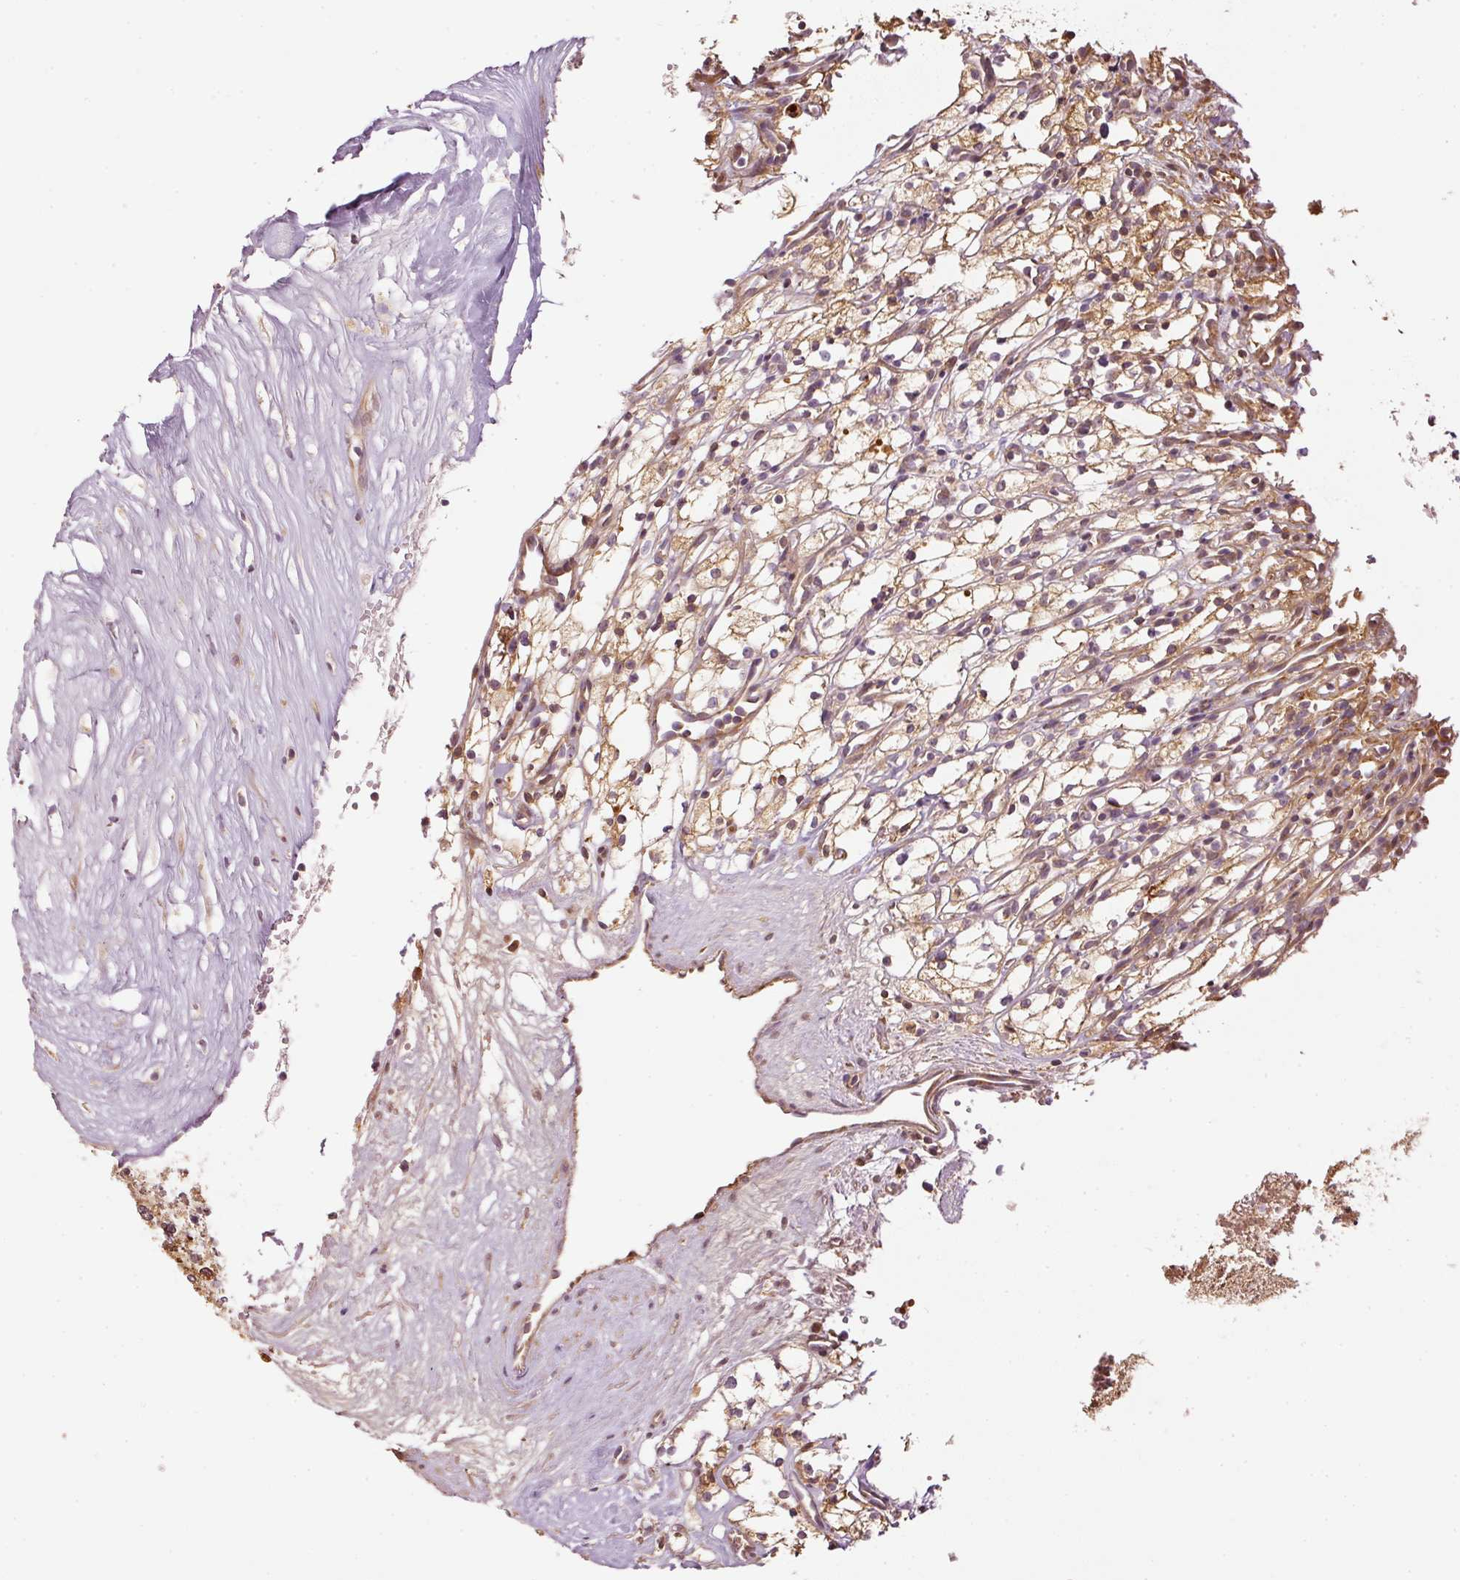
{"staining": {"intensity": "weak", "quantity": ">75%", "location": "cytoplasmic/membranous"}, "tissue": "renal cancer", "cell_type": "Tumor cells", "image_type": "cancer", "snomed": [{"axis": "morphology", "description": "Adenocarcinoma, NOS"}, {"axis": "topography", "description": "Kidney"}], "caption": "Tumor cells show low levels of weak cytoplasmic/membranous staining in about >75% of cells in human renal adenocarcinoma. The staining was performed using DAB to visualize the protein expression in brown, while the nuclei were stained in blue with hematoxylin (Magnification: 20x).", "gene": "SERPING1", "patient": {"sex": "male", "age": 59}}